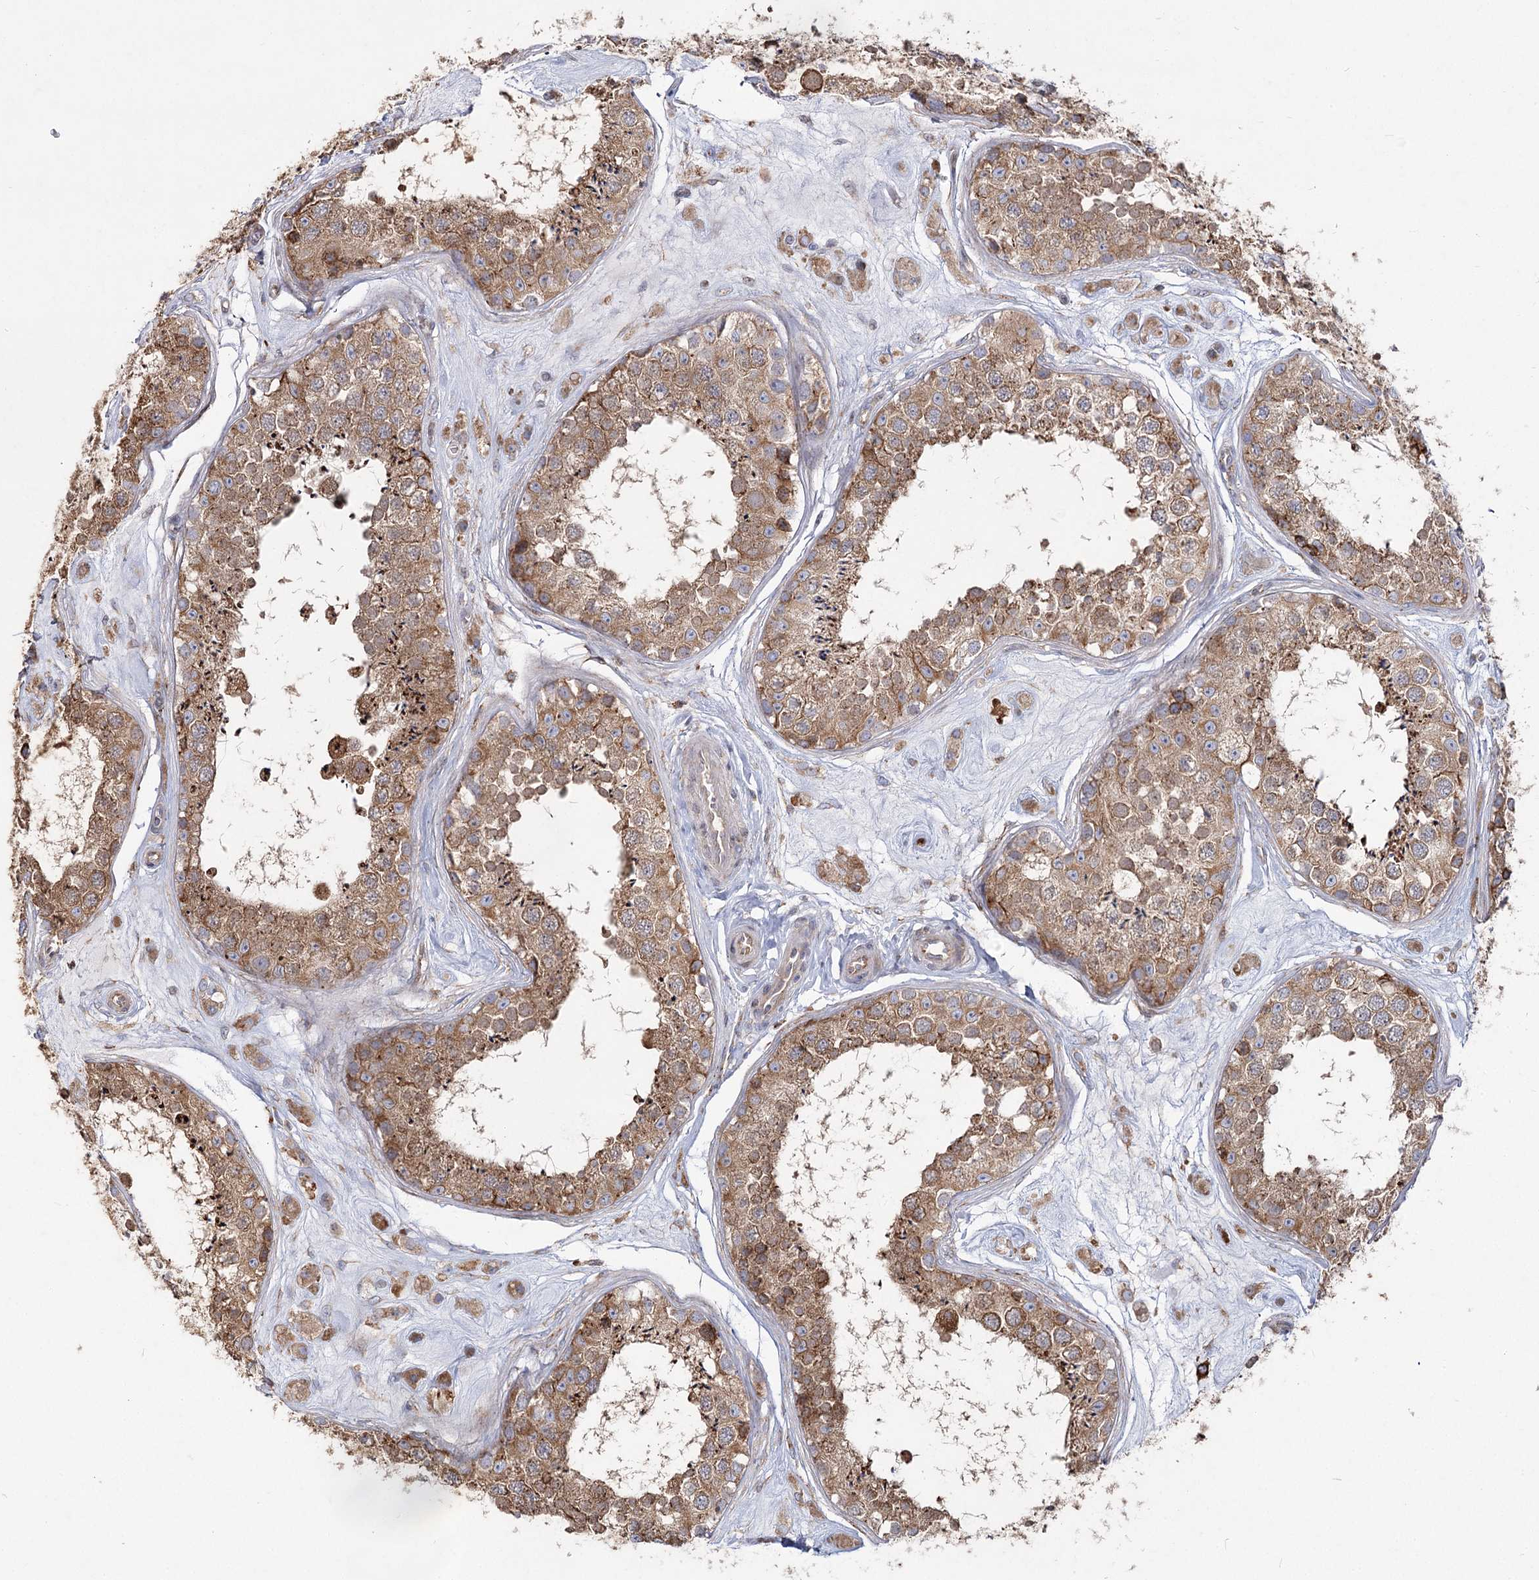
{"staining": {"intensity": "moderate", "quantity": ">75%", "location": "cytoplasmic/membranous"}, "tissue": "testis", "cell_type": "Cells in seminiferous ducts", "image_type": "normal", "snomed": [{"axis": "morphology", "description": "Normal tissue, NOS"}, {"axis": "topography", "description": "Testis"}], "caption": "Normal testis displays moderate cytoplasmic/membranous positivity in about >75% of cells in seminiferous ducts, visualized by immunohistochemistry. Immunohistochemistry (ihc) stains the protein of interest in brown and the nuclei are stained blue.", "gene": "NHLRC2", "patient": {"sex": "male", "age": 25}}